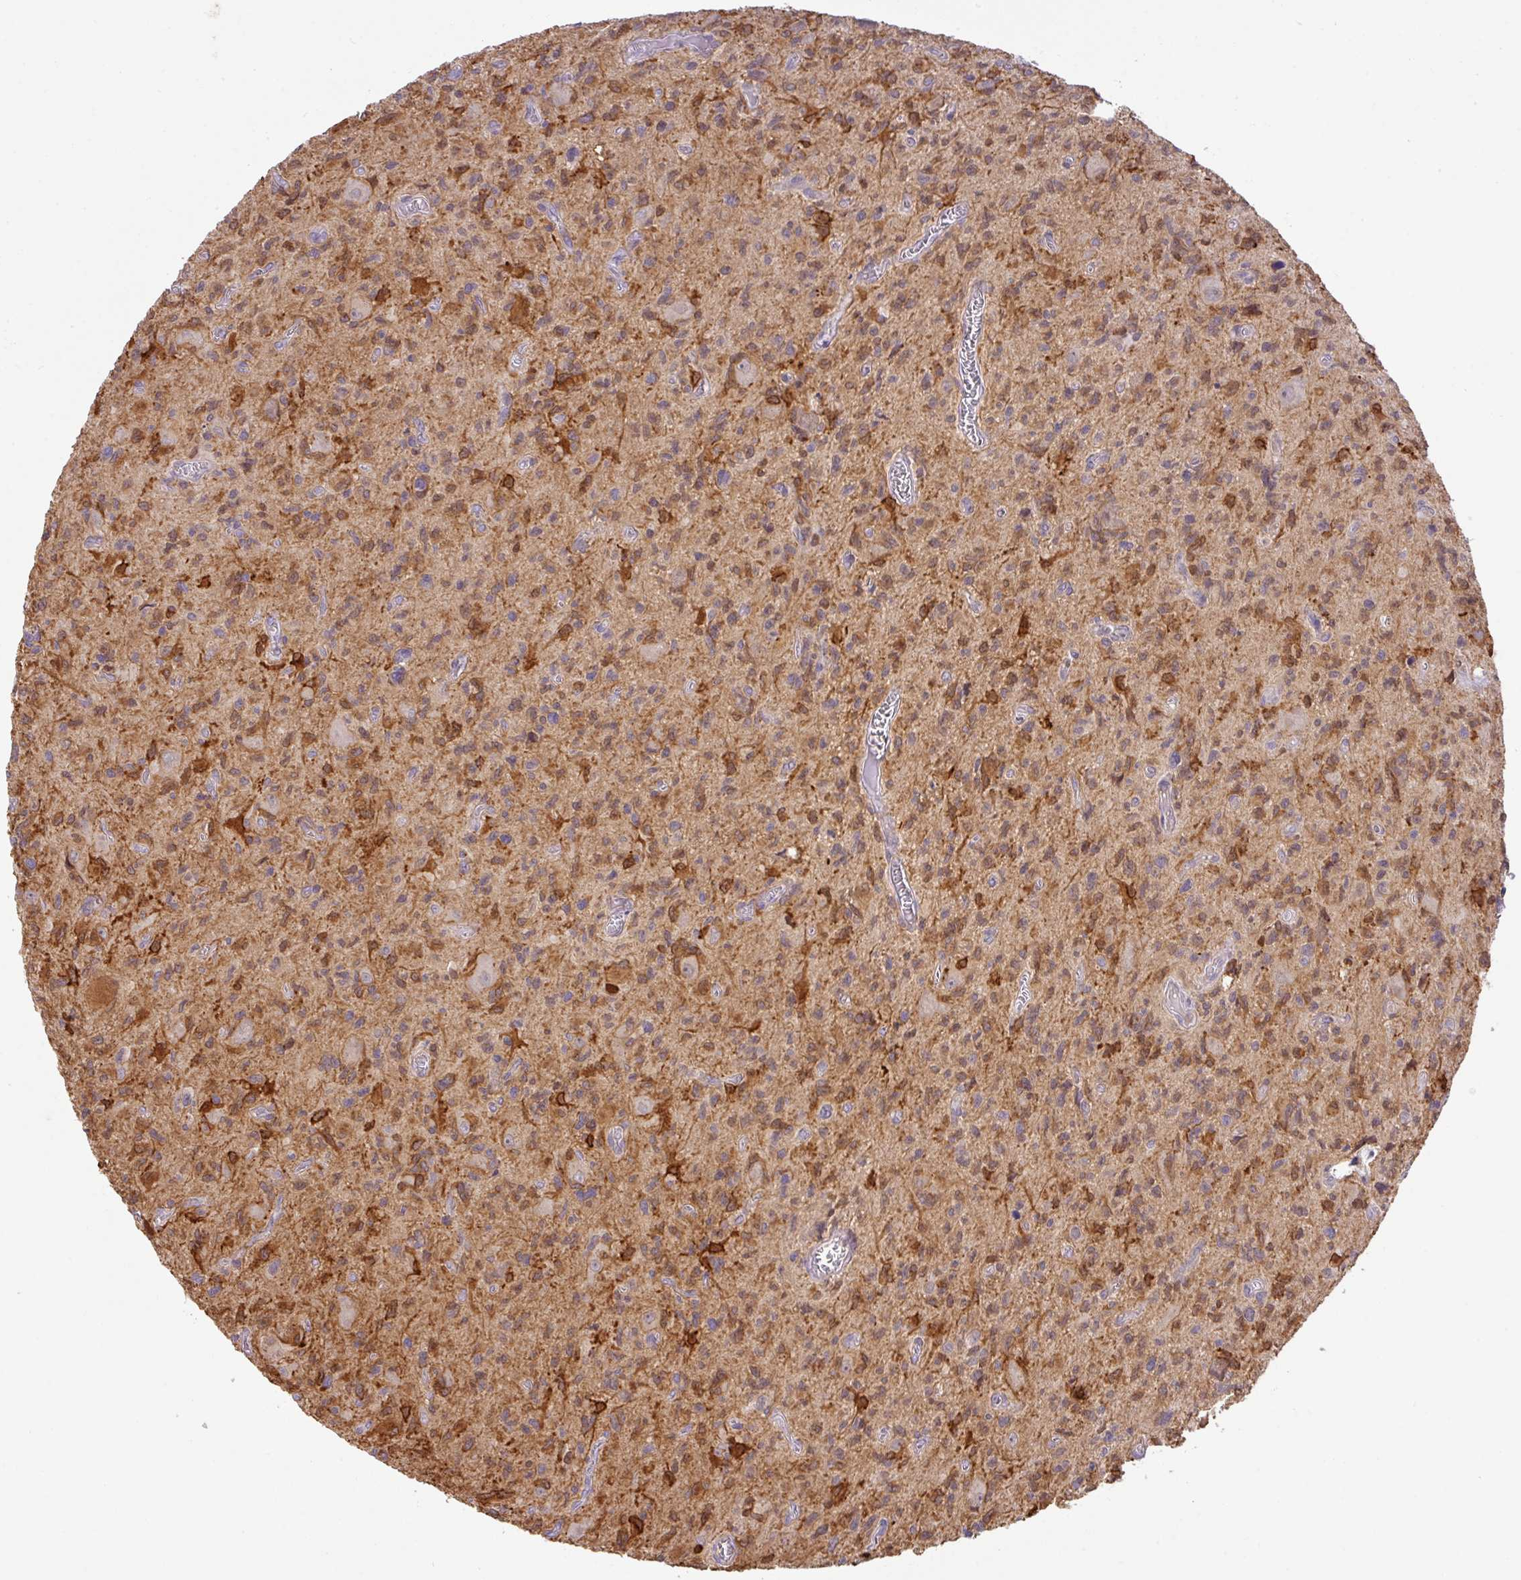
{"staining": {"intensity": "moderate", "quantity": "25%-75%", "location": "cytoplasmic/membranous"}, "tissue": "glioma", "cell_type": "Tumor cells", "image_type": "cancer", "snomed": [{"axis": "morphology", "description": "Glioma, malignant, High grade"}, {"axis": "topography", "description": "Brain"}], "caption": "This is an image of immunohistochemistry (IHC) staining of malignant high-grade glioma, which shows moderate expression in the cytoplasmic/membranous of tumor cells.", "gene": "GCNT7", "patient": {"sex": "male", "age": 76}}